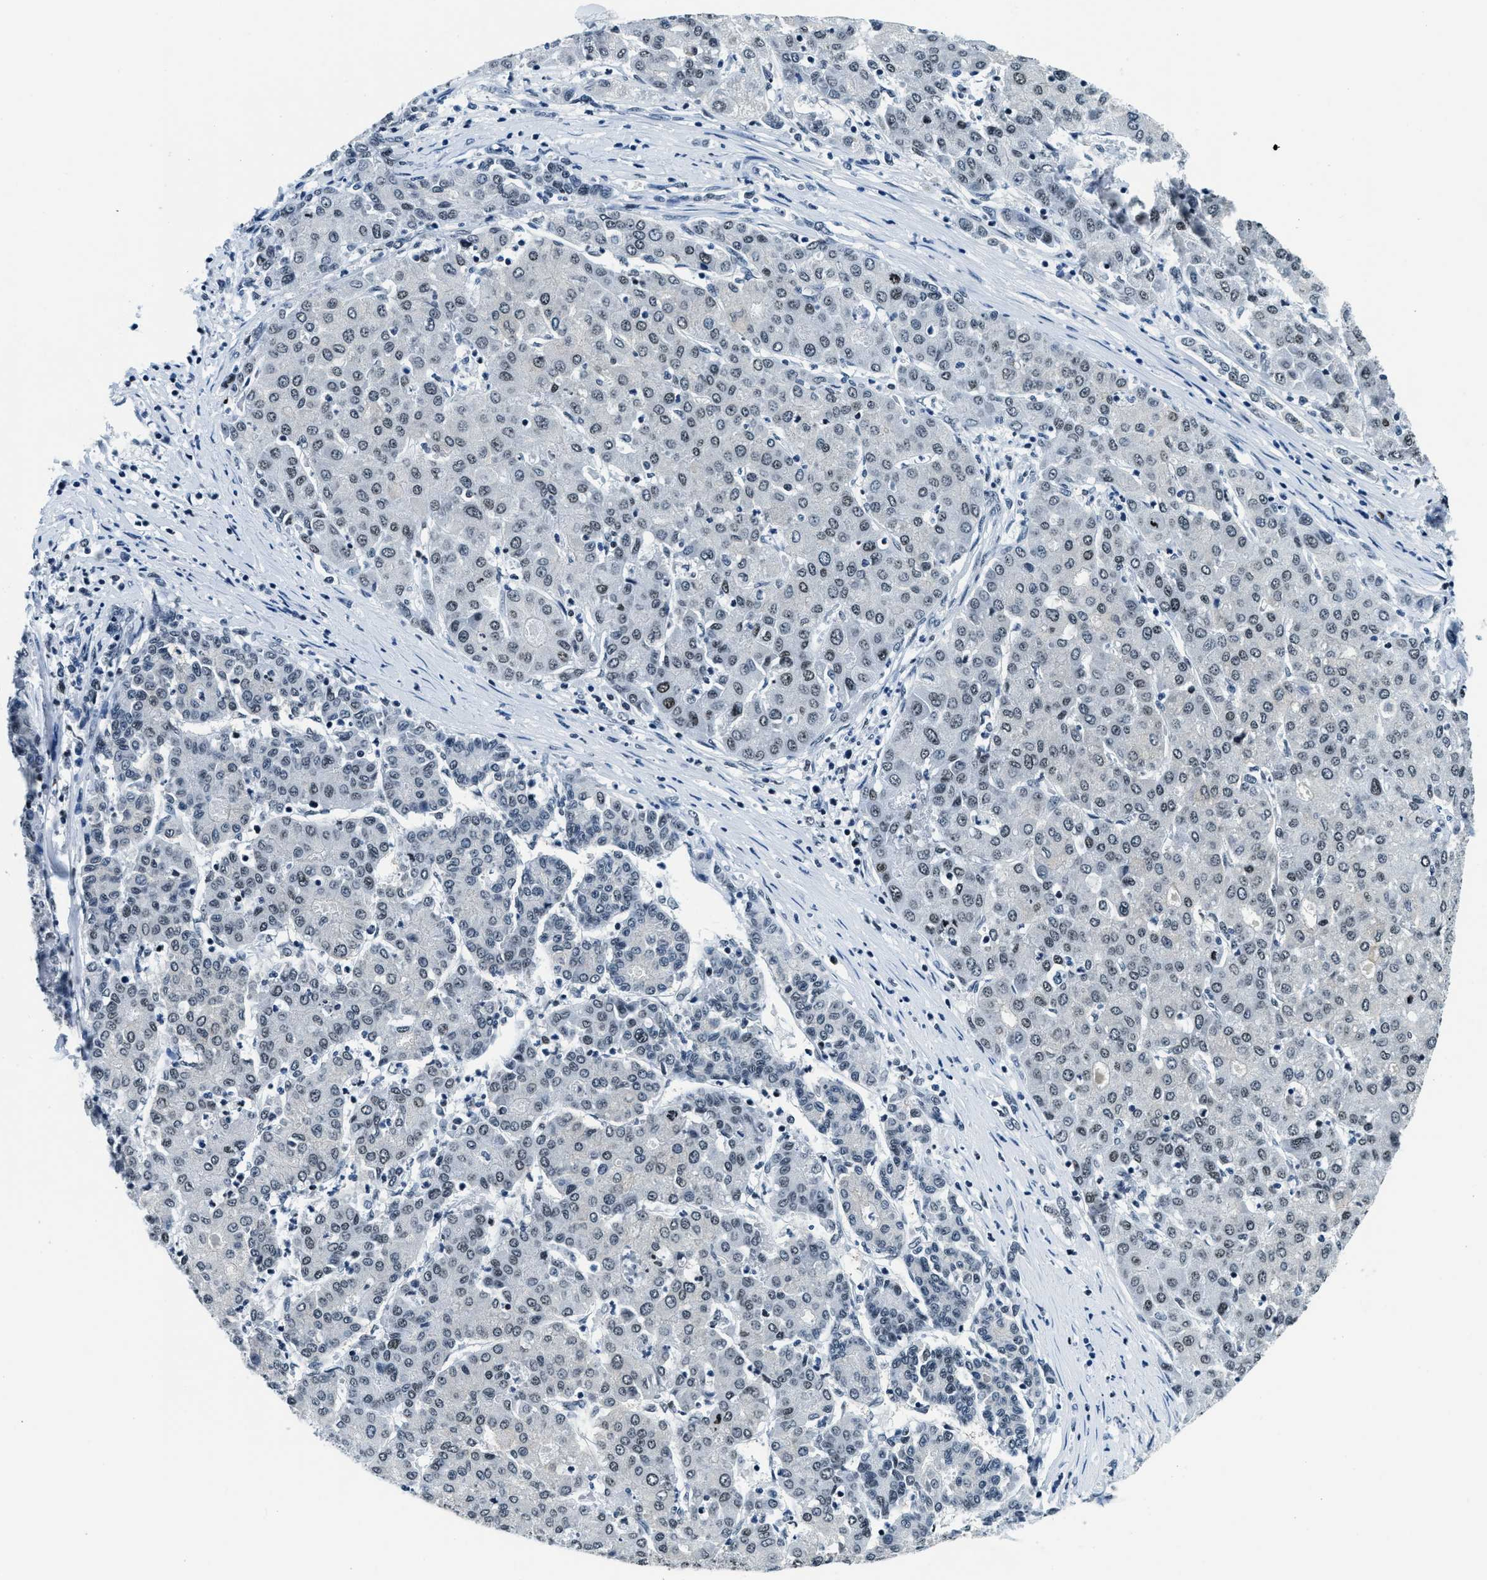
{"staining": {"intensity": "weak", "quantity": "25%-75%", "location": "nuclear"}, "tissue": "liver cancer", "cell_type": "Tumor cells", "image_type": "cancer", "snomed": [{"axis": "morphology", "description": "Carcinoma, Hepatocellular, NOS"}, {"axis": "topography", "description": "Liver"}], "caption": "Immunohistochemical staining of human hepatocellular carcinoma (liver) shows weak nuclear protein positivity in about 25%-75% of tumor cells.", "gene": "TOP1", "patient": {"sex": "male", "age": 65}}